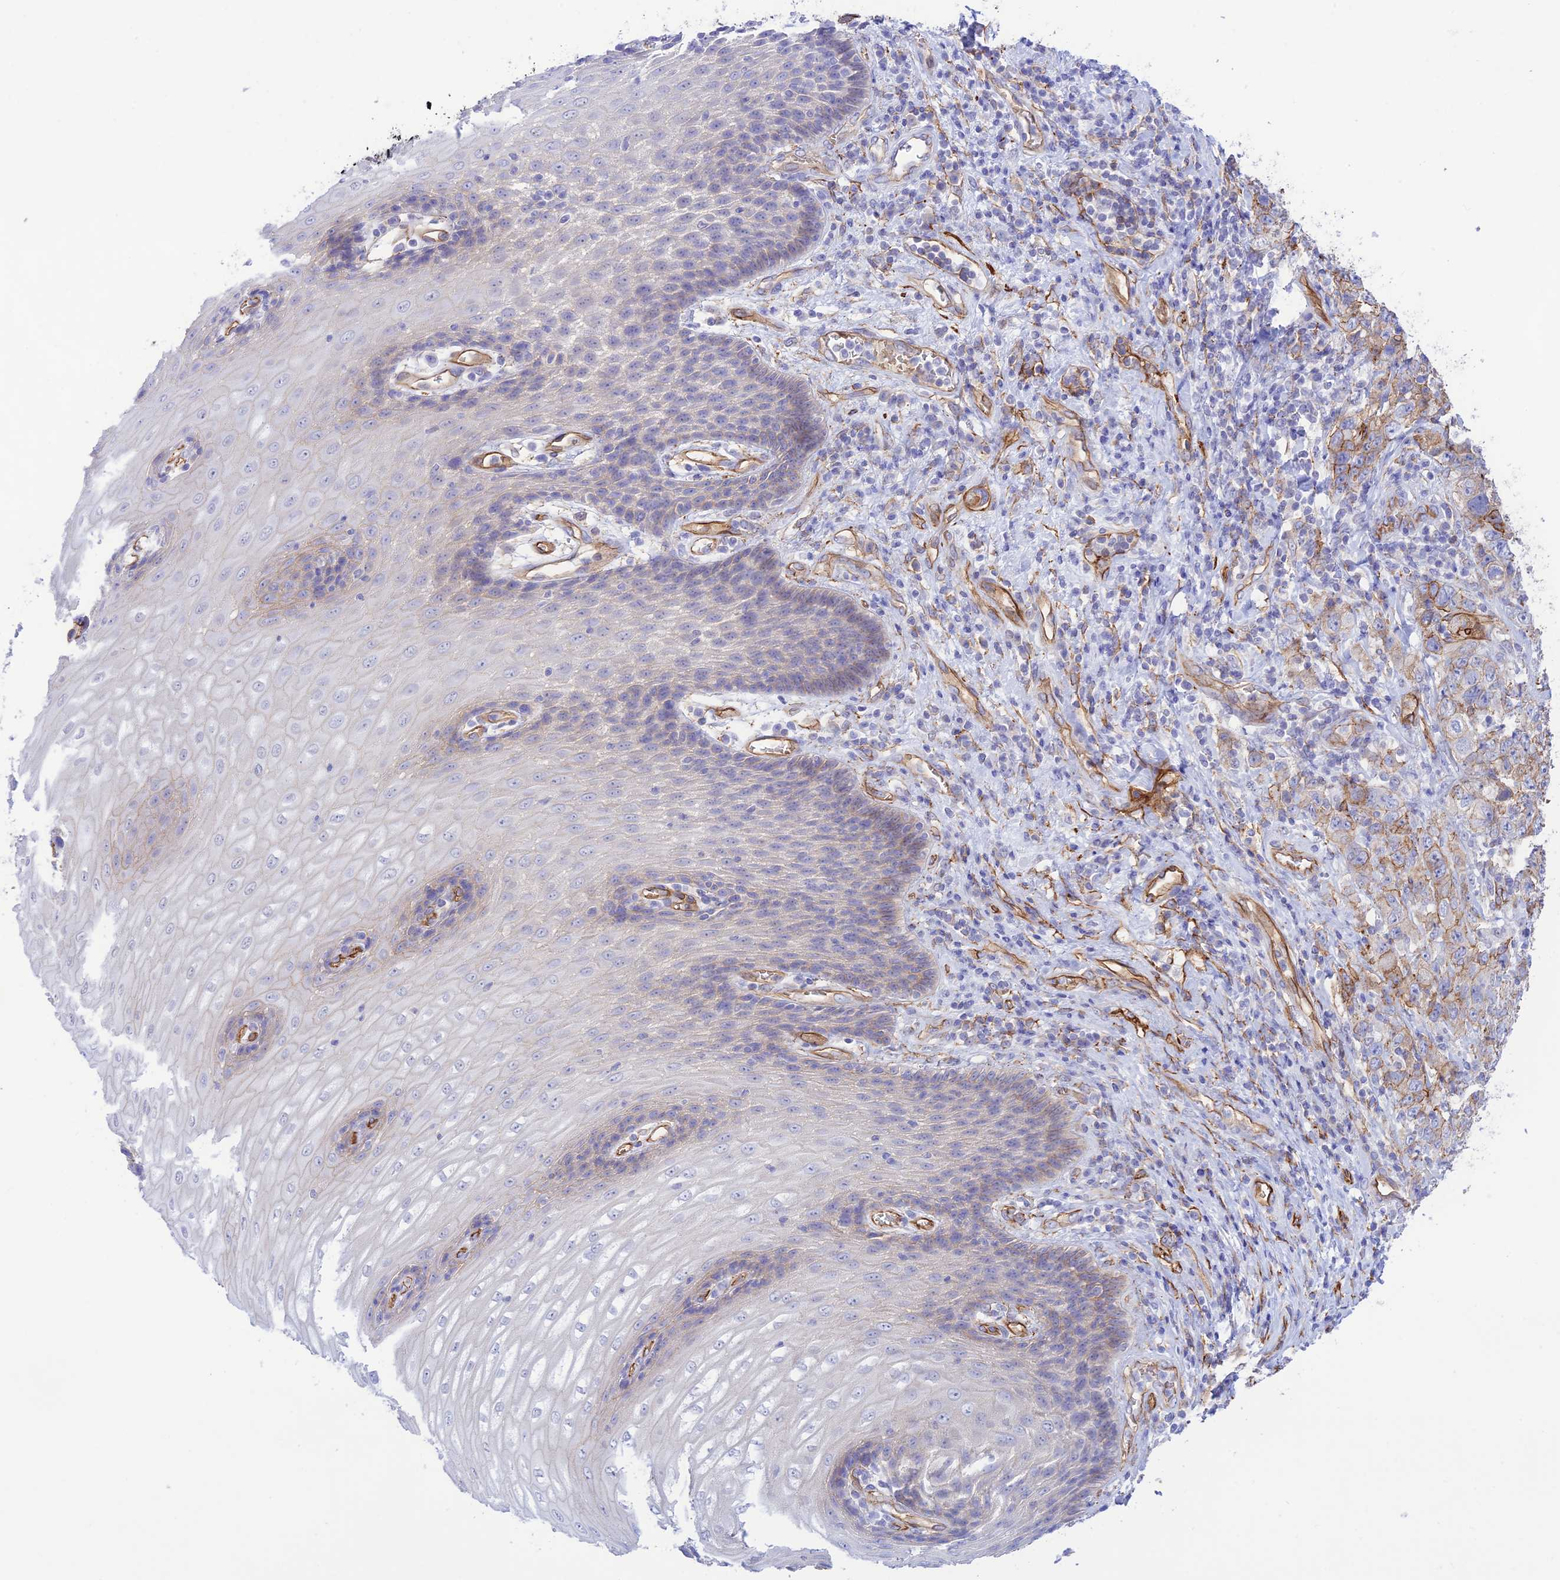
{"staining": {"intensity": "moderate", "quantity": "<25%", "location": "cytoplasmic/membranous"}, "tissue": "stomach cancer", "cell_type": "Tumor cells", "image_type": "cancer", "snomed": [{"axis": "morphology", "description": "Adenocarcinoma, NOS"}, {"axis": "topography", "description": "Stomach"}], "caption": "This is a photomicrograph of IHC staining of adenocarcinoma (stomach), which shows moderate staining in the cytoplasmic/membranous of tumor cells.", "gene": "YPEL5", "patient": {"sex": "male", "age": 48}}